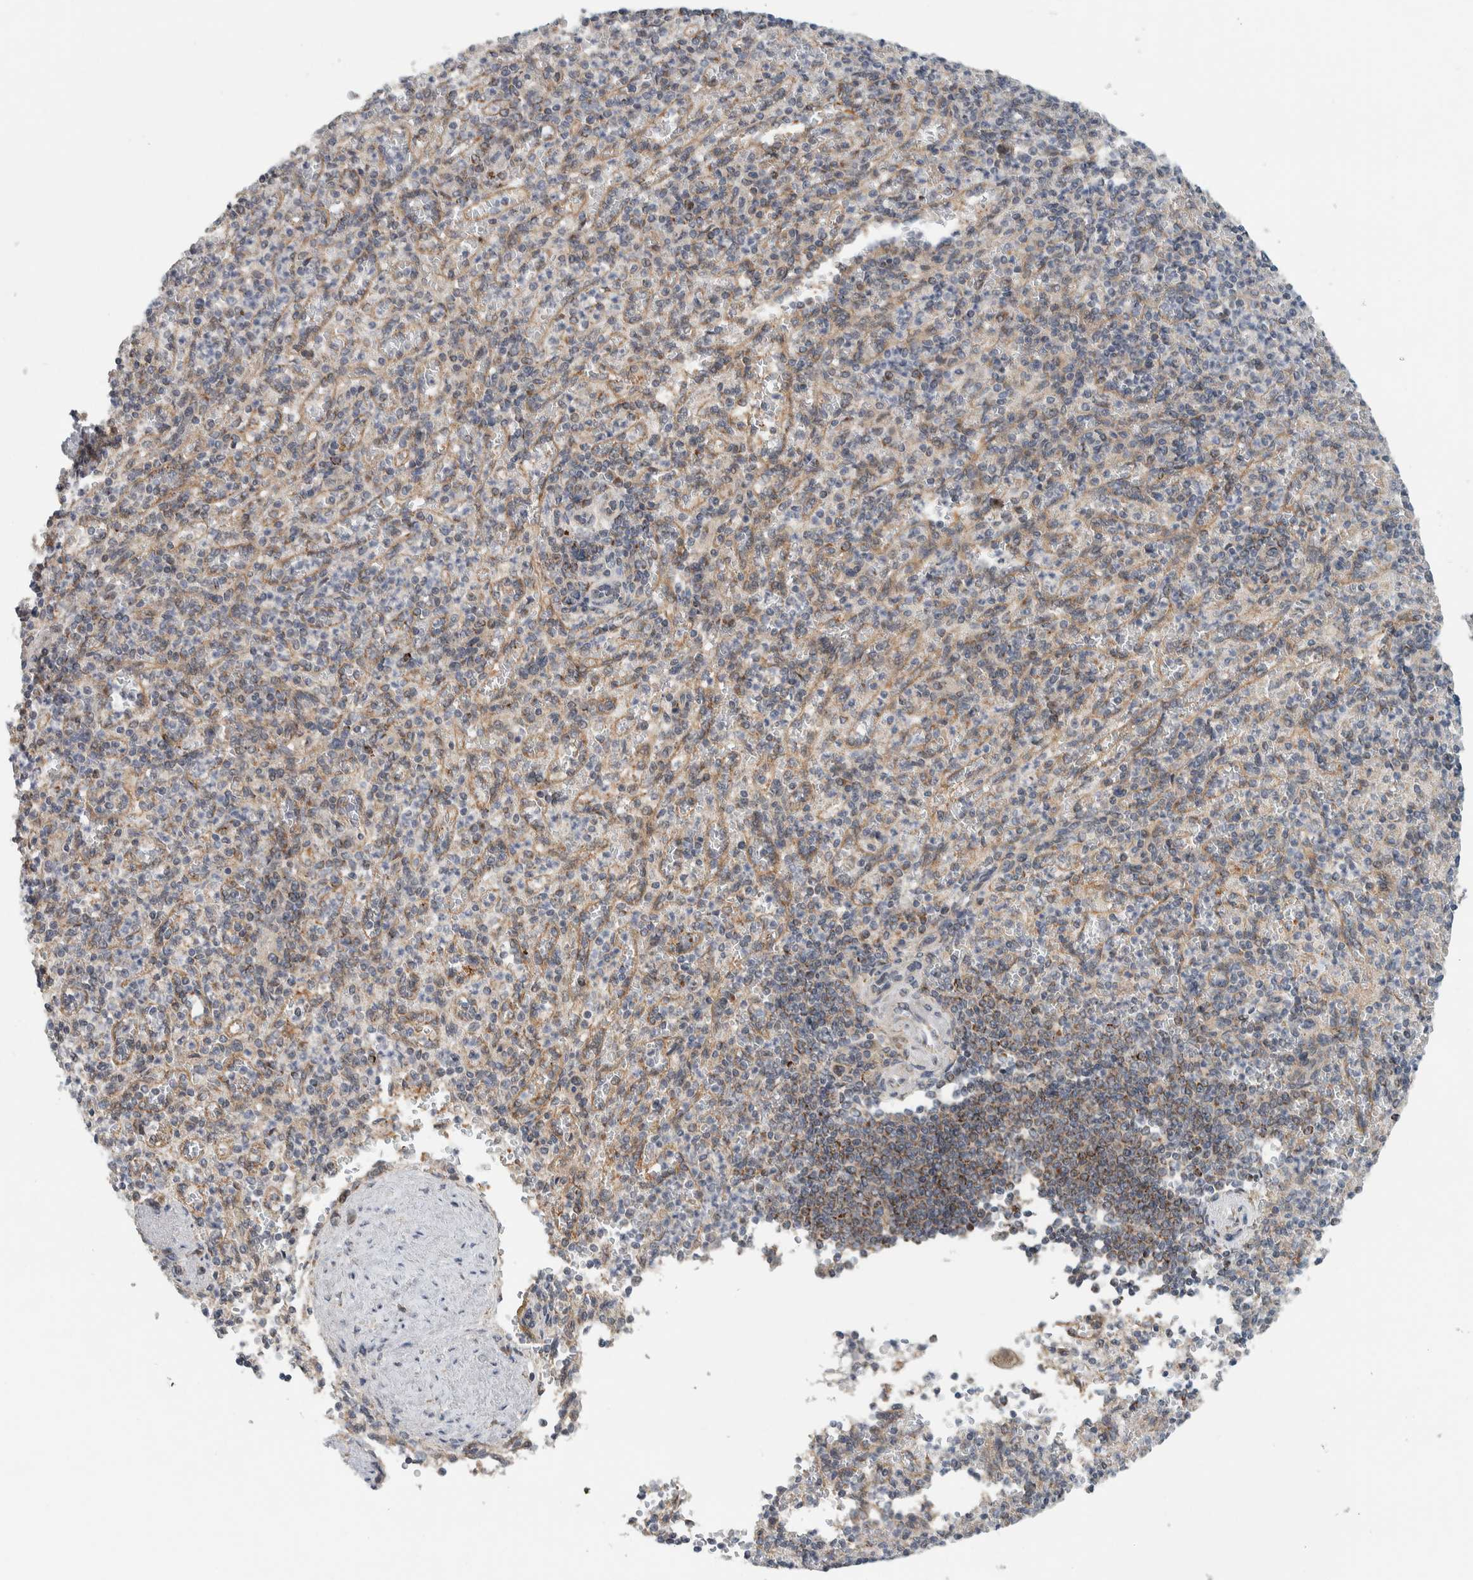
{"staining": {"intensity": "weak", "quantity": "<25%", "location": "cytoplasmic/membranous"}, "tissue": "spleen", "cell_type": "Cells in red pulp", "image_type": "normal", "snomed": [{"axis": "morphology", "description": "Normal tissue, NOS"}, {"axis": "topography", "description": "Spleen"}], "caption": "Immunohistochemistry of benign spleen exhibits no staining in cells in red pulp.", "gene": "RERE", "patient": {"sex": "female", "age": 74}}